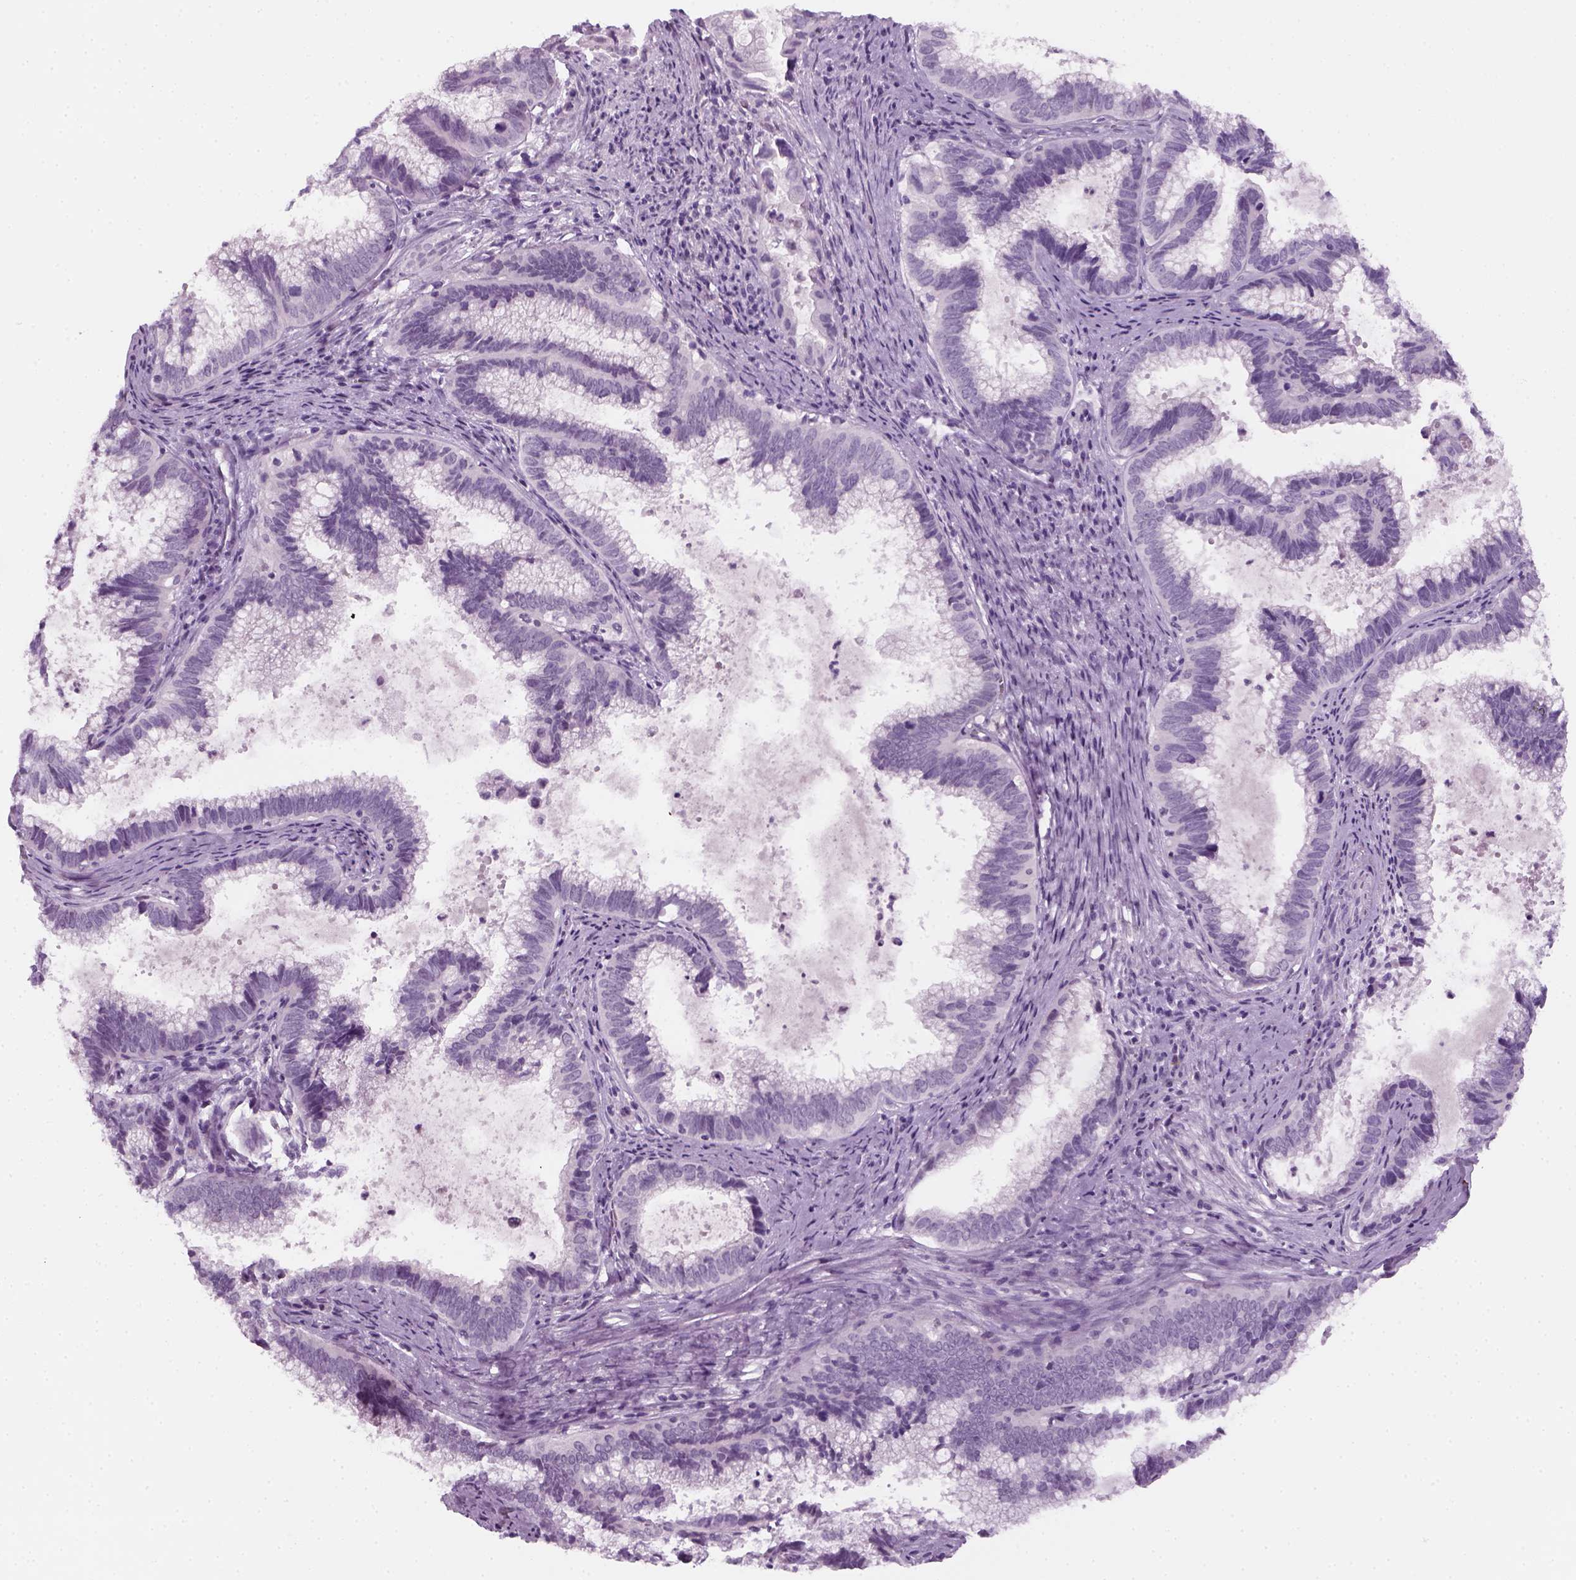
{"staining": {"intensity": "negative", "quantity": "none", "location": "none"}, "tissue": "cervical cancer", "cell_type": "Tumor cells", "image_type": "cancer", "snomed": [{"axis": "morphology", "description": "Adenocarcinoma, NOS"}, {"axis": "topography", "description": "Cervix"}], "caption": "Immunohistochemistry photomicrograph of neoplastic tissue: adenocarcinoma (cervical) stained with DAB exhibits no significant protein staining in tumor cells. (Stains: DAB (3,3'-diaminobenzidine) IHC with hematoxylin counter stain, Microscopy: brightfield microscopy at high magnification).", "gene": "KRT75", "patient": {"sex": "female", "age": 61}}